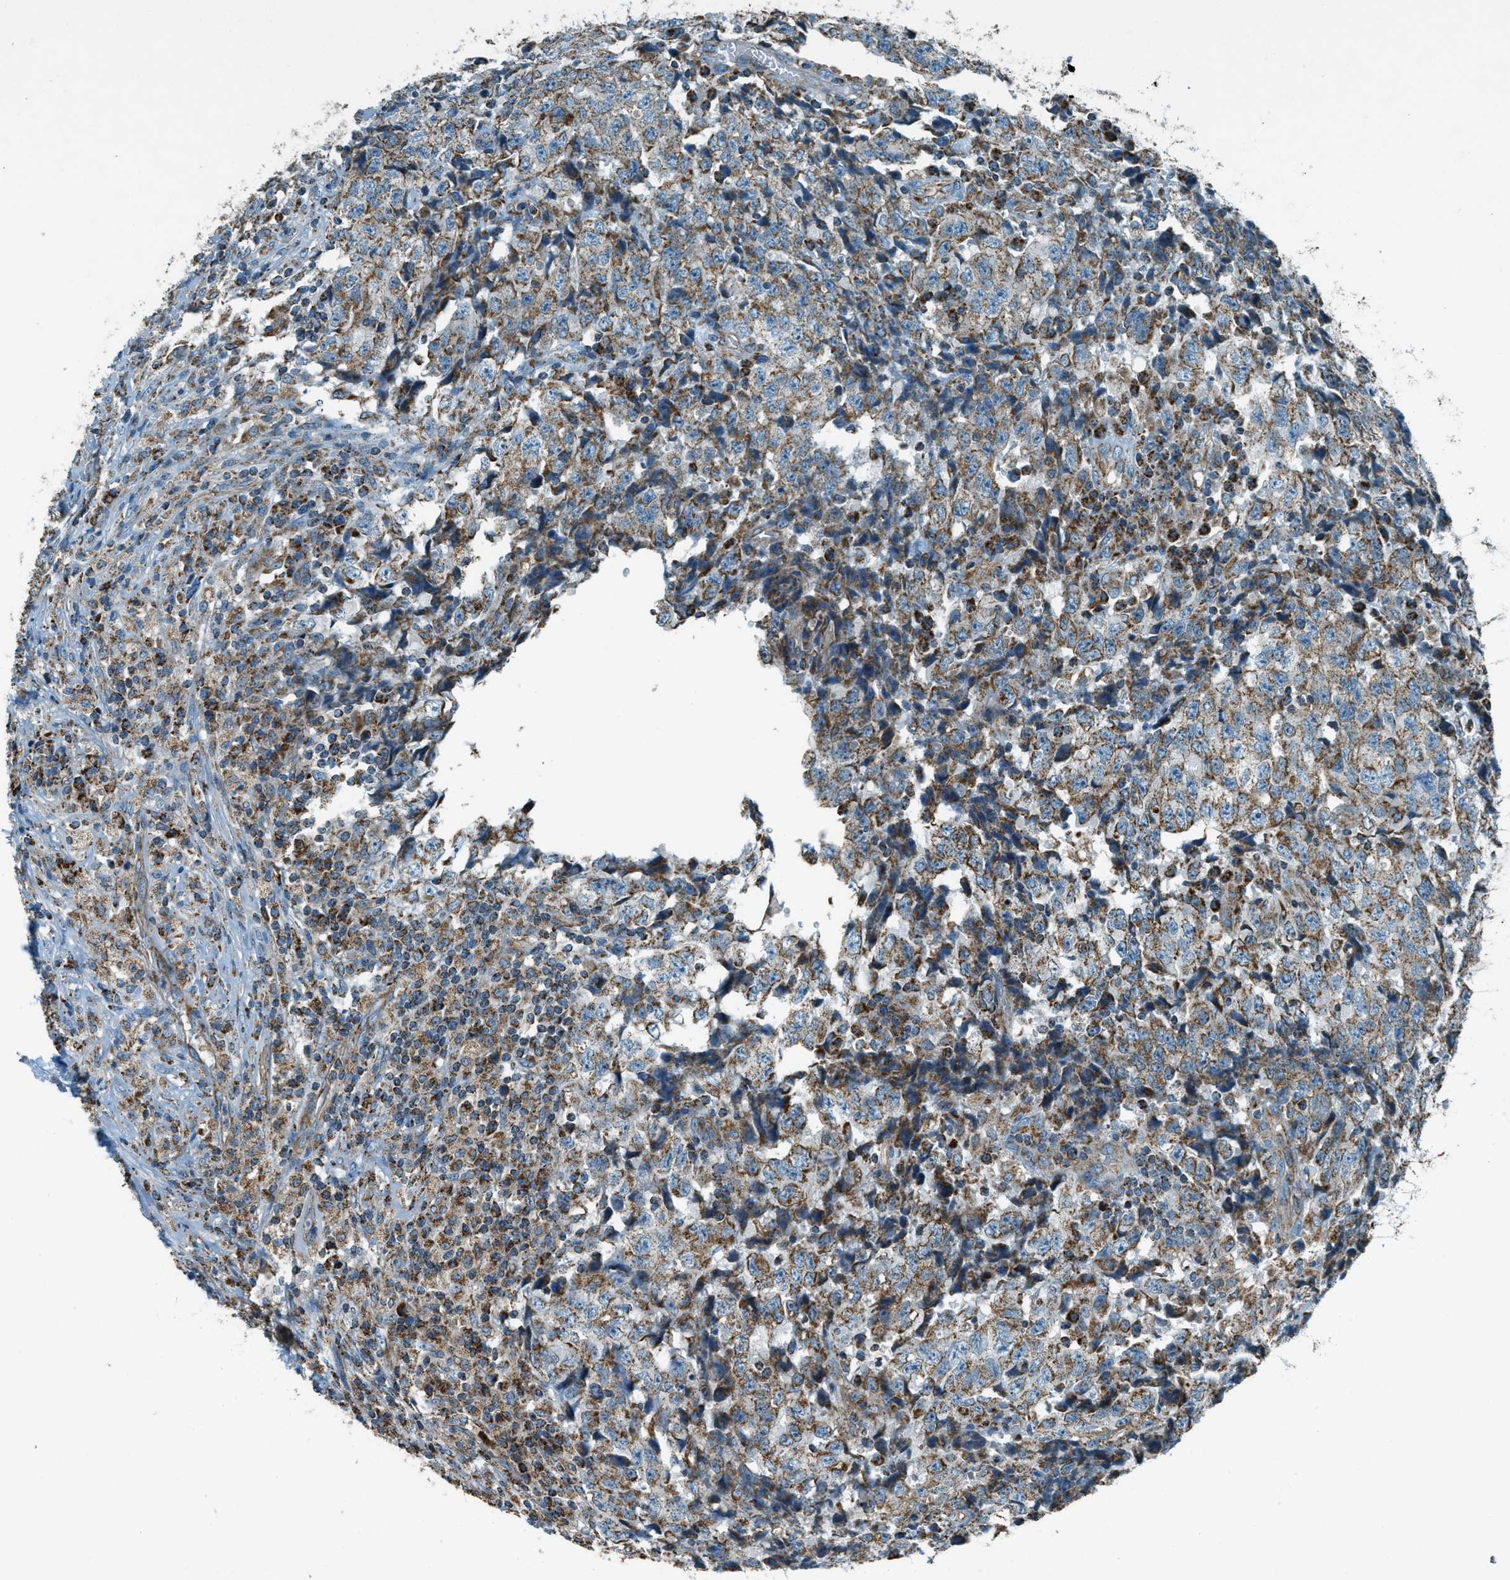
{"staining": {"intensity": "moderate", "quantity": ">75%", "location": "cytoplasmic/membranous"}, "tissue": "testis cancer", "cell_type": "Tumor cells", "image_type": "cancer", "snomed": [{"axis": "morphology", "description": "Necrosis, NOS"}, {"axis": "morphology", "description": "Carcinoma, Embryonal, NOS"}, {"axis": "topography", "description": "Testis"}], "caption": "Immunohistochemistry (DAB) staining of testis cancer (embryonal carcinoma) reveals moderate cytoplasmic/membranous protein staining in approximately >75% of tumor cells.", "gene": "CHST15", "patient": {"sex": "male", "age": 19}}